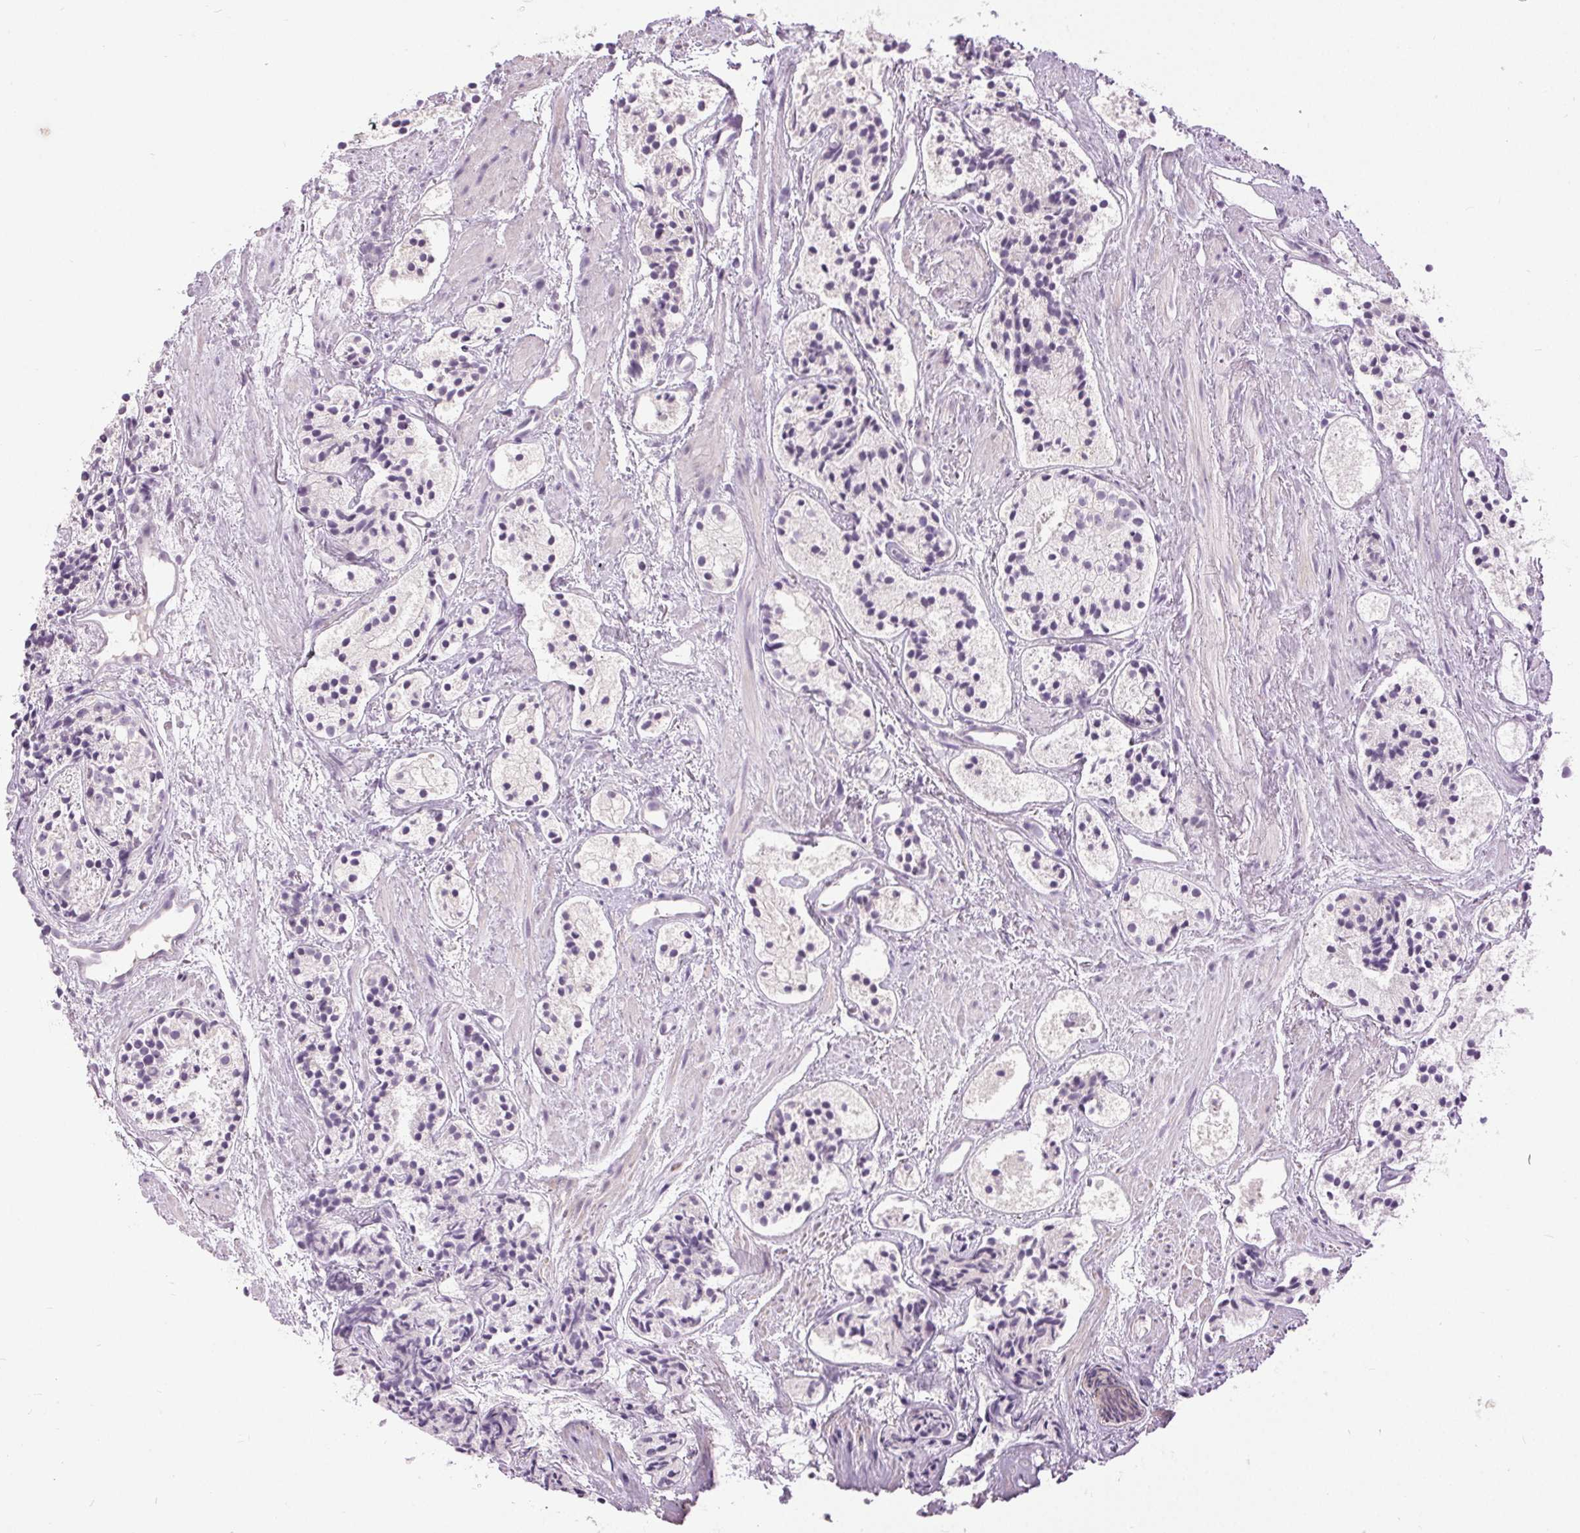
{"staining": {"intensity": "negative", "quantity": "none", "location": "none"}, "tissue": "prostate cancer", "cell_type": "Tumor cells", "image_type": "cancer", "snomed": [{"axis": "morphology", "description": "Adenocarcinoma, High grade"}, {"axis": "topography", "description": "Prostate"}], "caption": "An IHC image of prostate cancer is shown. There is no staining in tumor cells of prostate cancer.", "gene": "DSG3", "patient": {"sex": "male", "age": 85}}